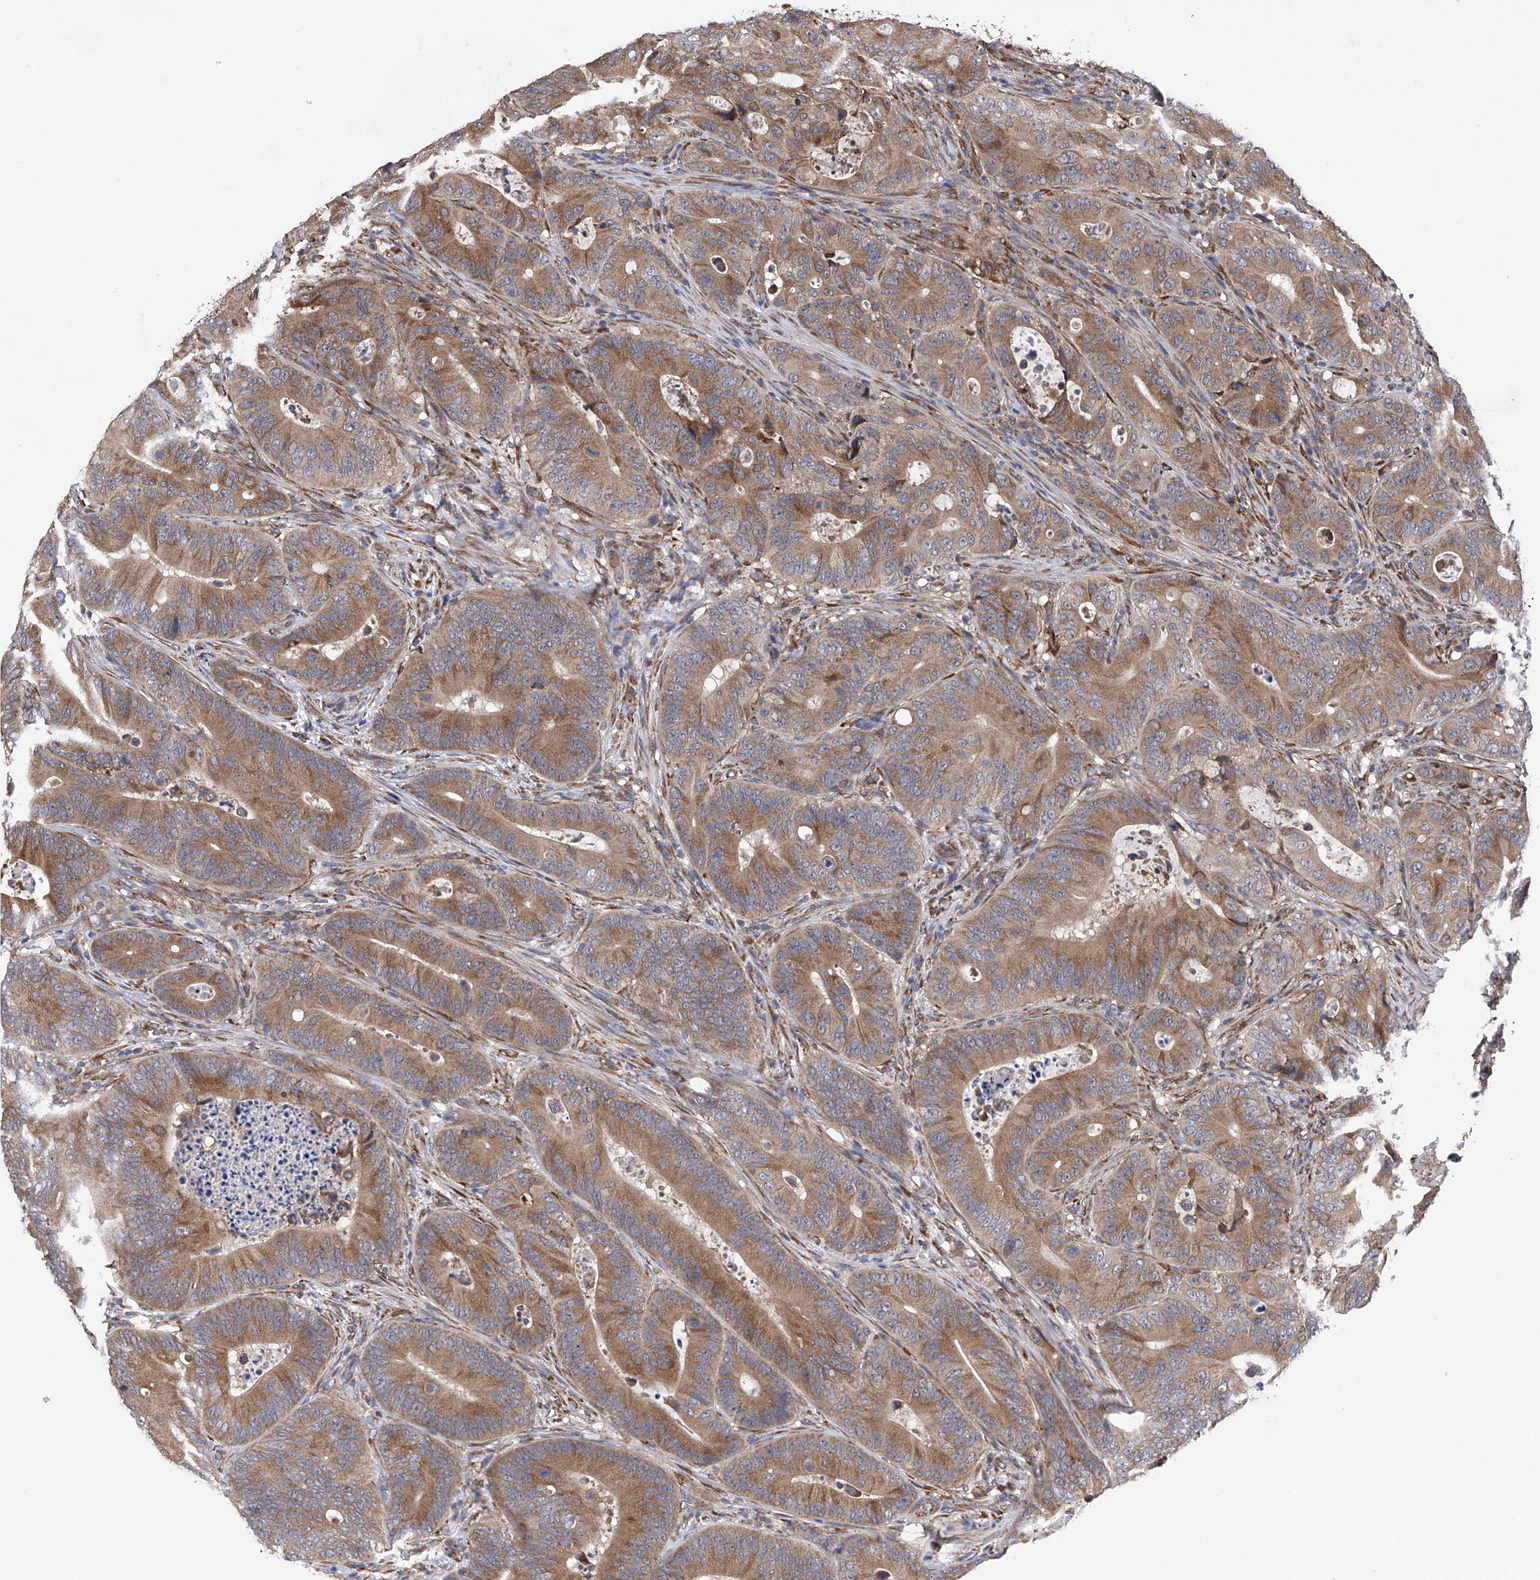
{"staining": {"intensity": "moderate", "quantity": ">75%", "location": "cytoplasmic/membranous"}, "tissue": "colorectal cancer", "cell_type": "Tumor cells", "image_type": "cancer", "snomed": [{"axis": "morphology", "description": "Adenocarcinoma, NOS"}, {"axis": "topography", "description": "Colon"}], "caption": "Immunohistochemistry (IHC) image of human colorectal cancer (adenocarcinoma) stained for a protein (brown), which reveals medium levels of moderate cytoplasmic/membranous expression in approximately >75% of tumor cells.", "gene": "DNAH8", "patient": {"sex": "male", "age": 83}}